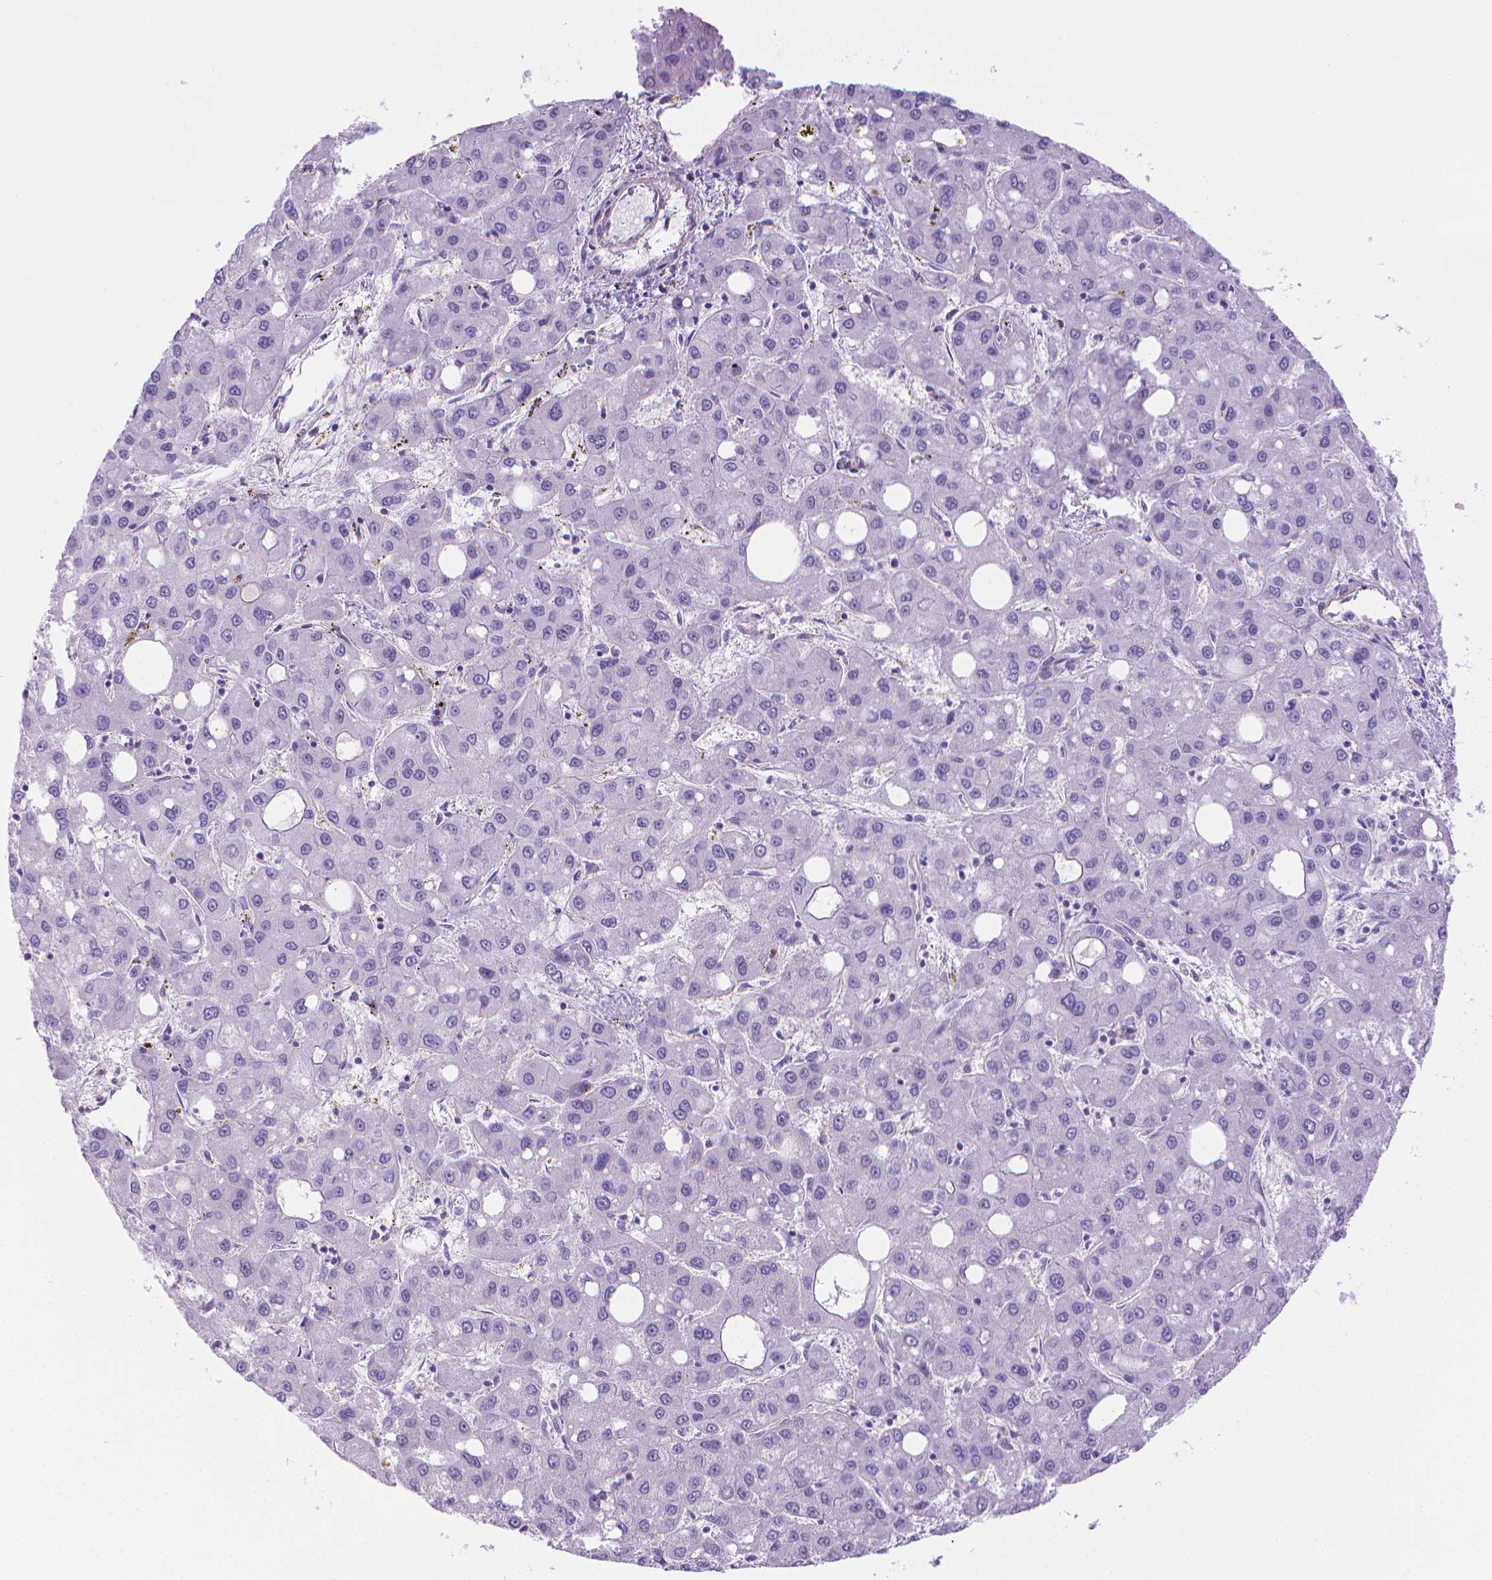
{"staining": {"intensity": "negative", "quantity": "none", "location": "none"}, "tissue": "liver cancer", "cell_type": "Tumor cells", "image_type": "cancer", "snomed": [{"axis": "morphology", "description": "Carcinoma, Hepatocellular, NOS"}, {"axis": "topography", "description": "Liver"}], "caption": "This photomicrograph is of hepatocellular carcinoma (liver) stained with IHC to label a protein in brown with the nuclei are counter-stained blue. There is no expression in tumor cells. (IHC, brightfield microscopy, high magnification).", "gene": "SPAG6", "patient": {"sex": "male", "age": 73}}